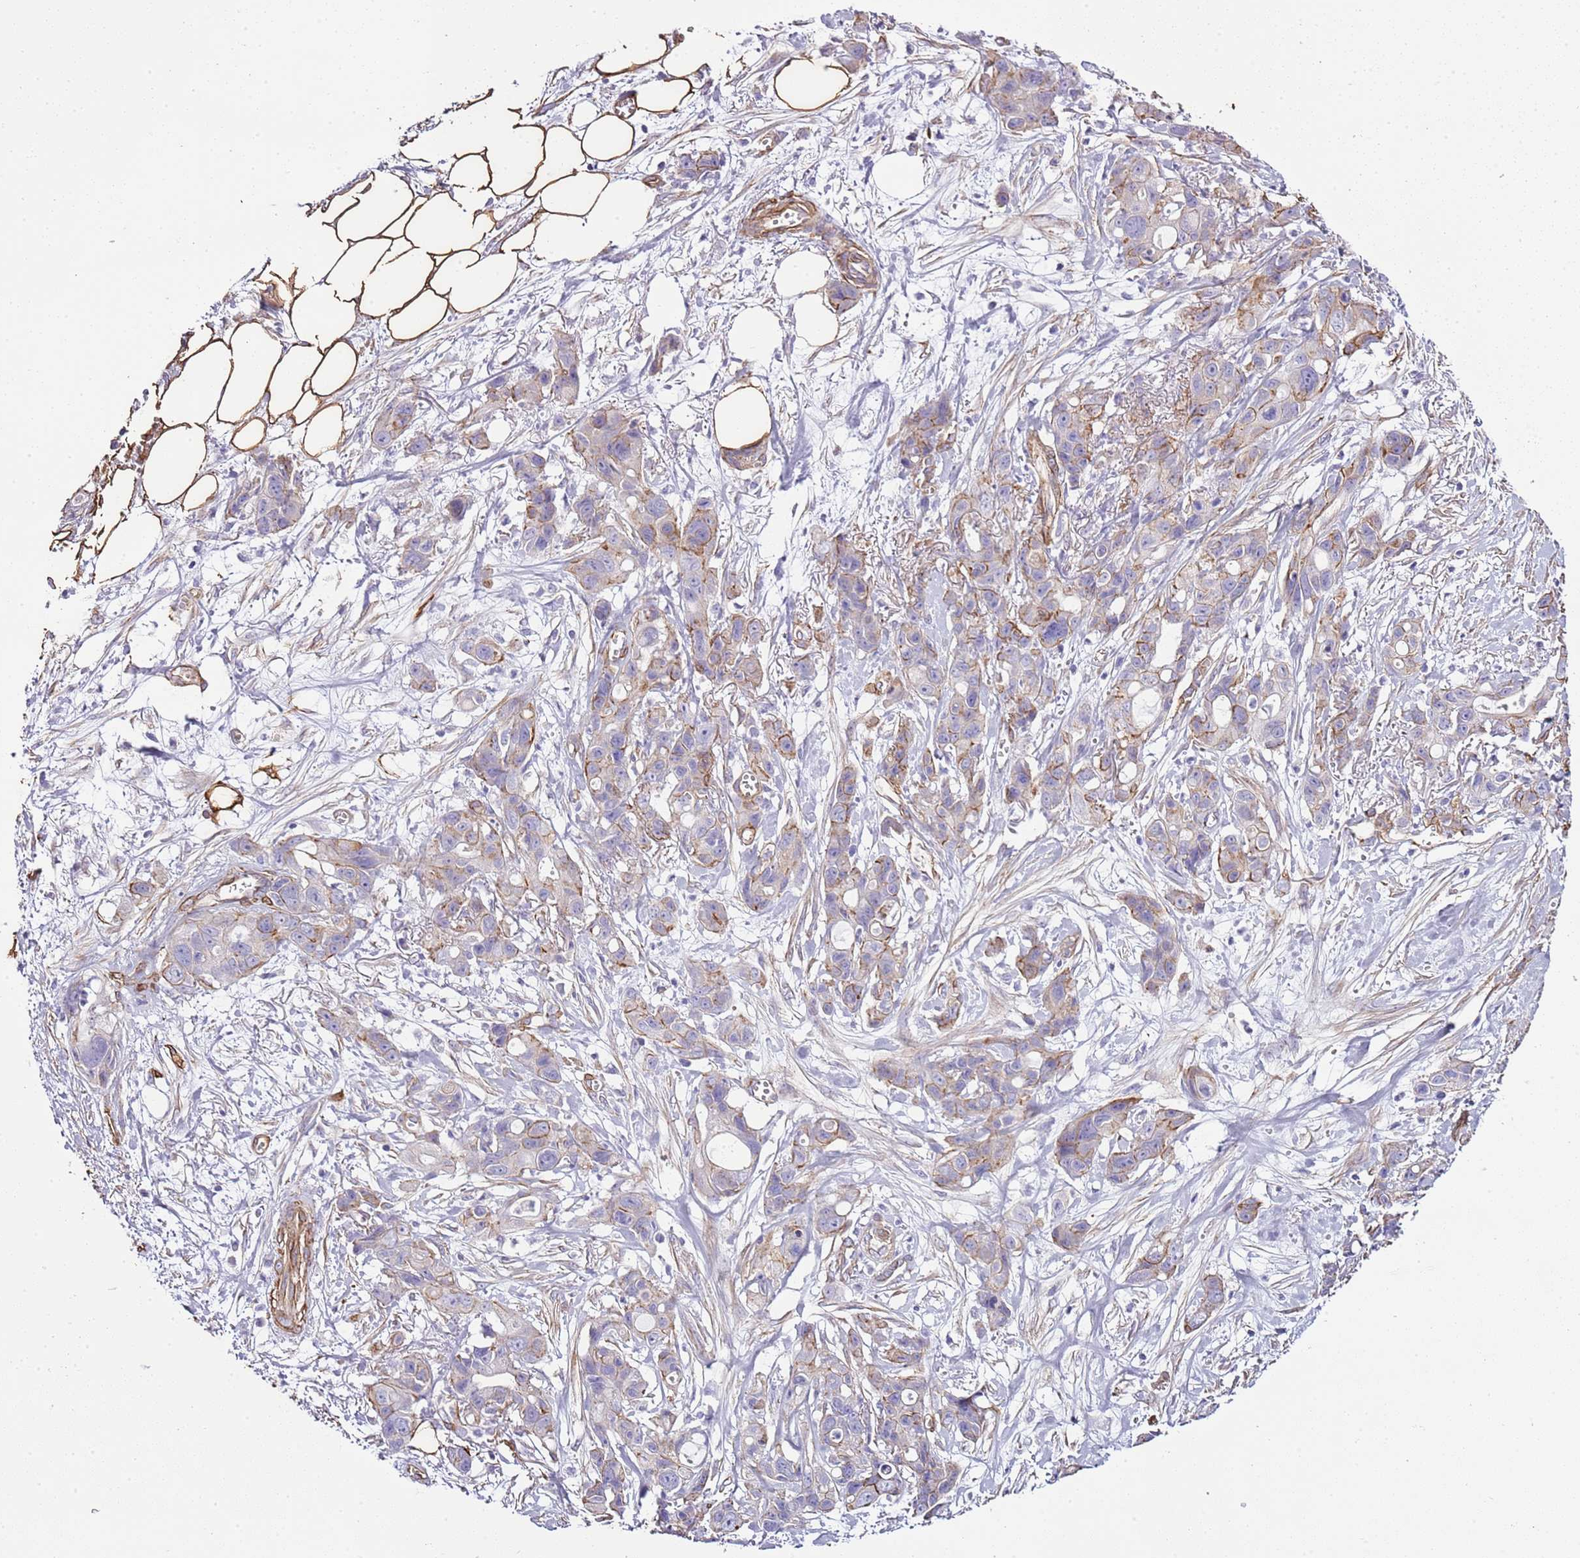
{"staining": {"intensity": "weak", "quantity": "<25%", "location": "cytoplasmic/membranous"}, "tissue": "ovarian cancer", "cell_type": "Tumor cells", "image_type": "cancer", "snomed": [{"axis": "morphology", "description": "Cystadenocarcinoma, mucinous, NOS"}, {"axis": "topography", "description": "Ovary"}], "caption": "Tumor cells are negative for protein expression in human ovarian cancer (mucinous cystadenocarcinoma). The staining is performed using DAB (3,3'-diaminobenzidine) brown chromogen with nuclei counter-stained in using hematoxylin.", "gene": "CTDSPL", "patient": {"sex": "female", "age": 70}}